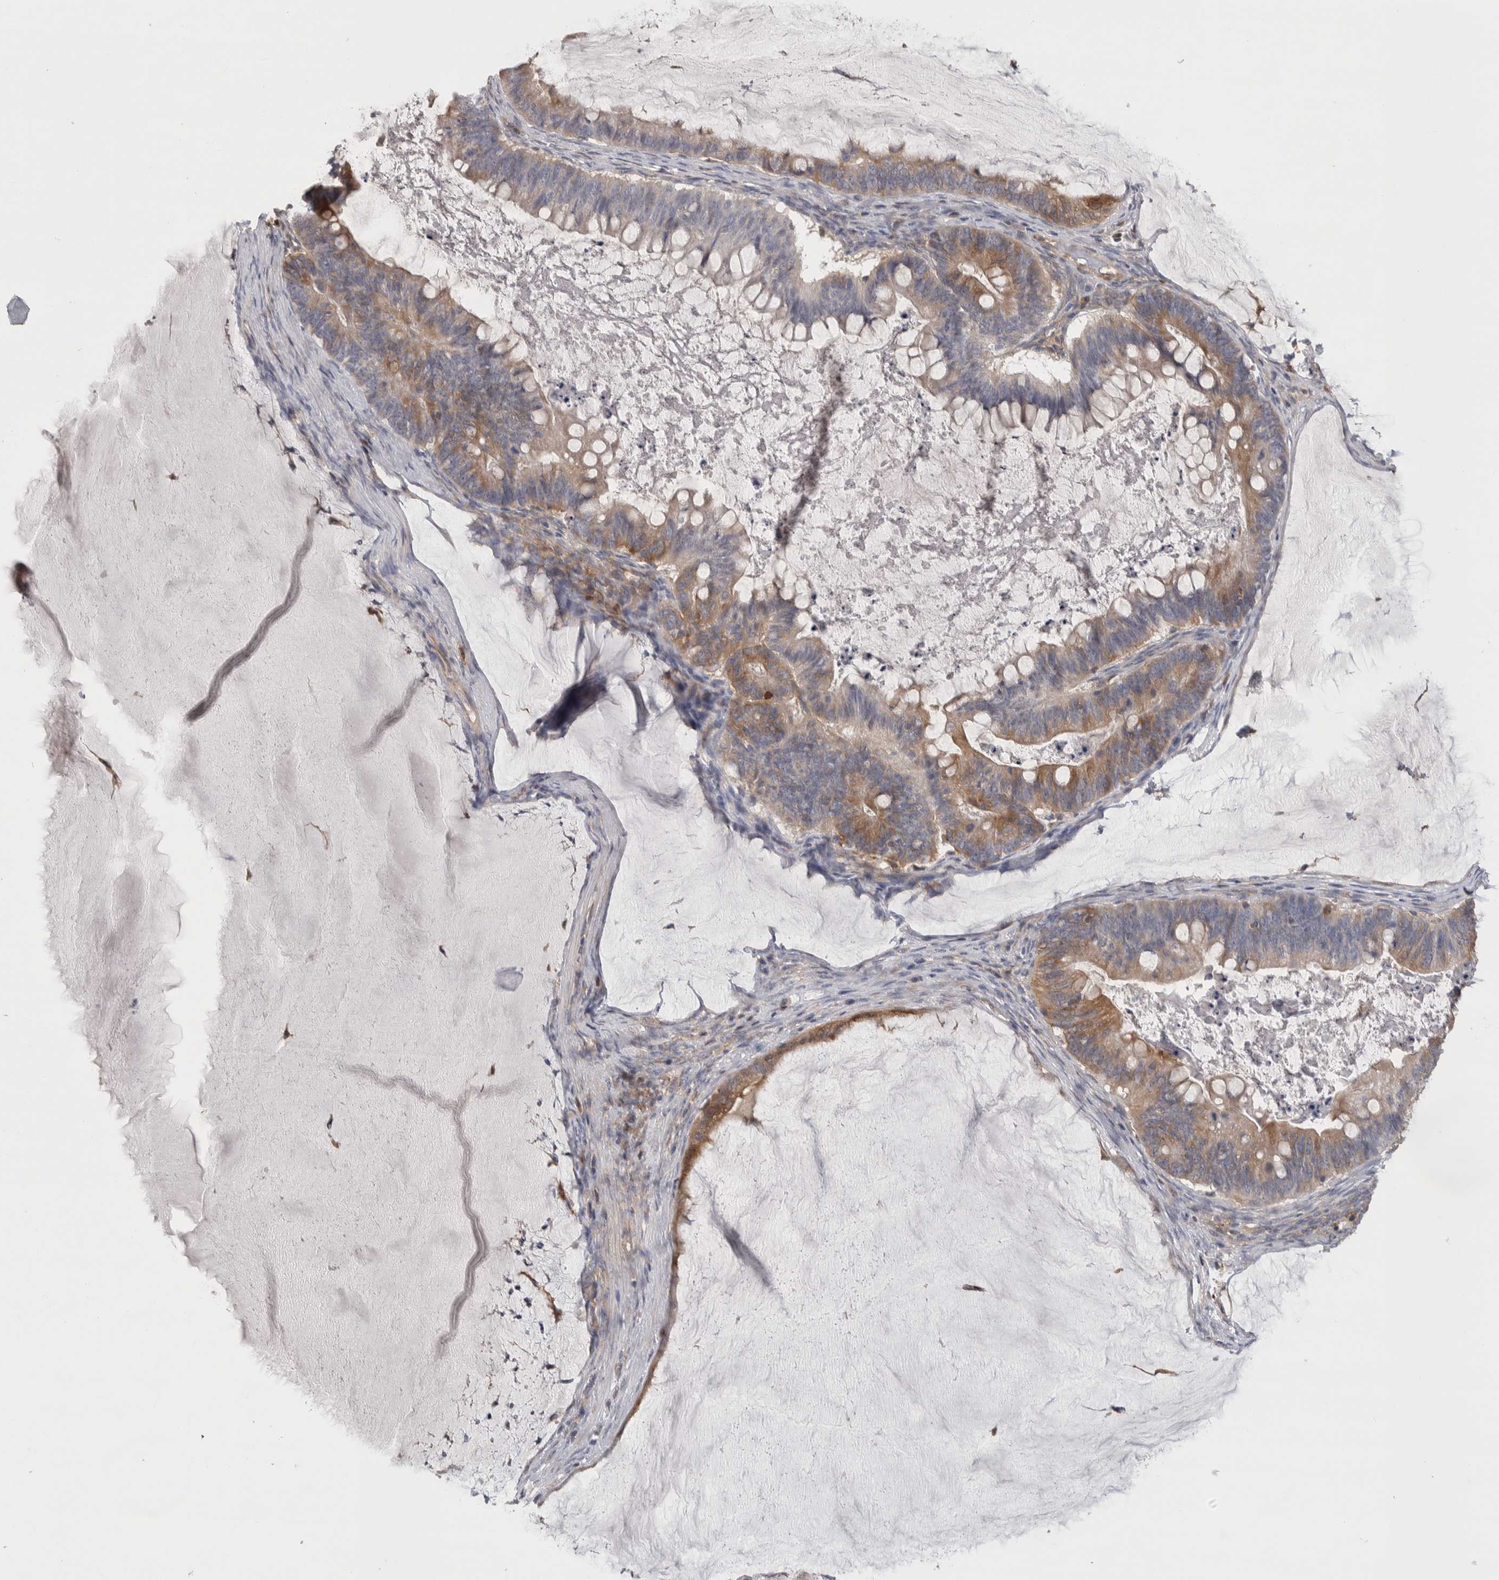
{"staining": {"intensity": "moderate", "quantity": ">75%", "location": "cytoplasmic/membranous"}, "tissue": "ovarian cancer", "cell_type": "Tumor cells", "image_type": "cancer", "snomed": [{"axis": "morphology", "description": "Cystadenocarcinoma, mucinous, NOS"}, {"axis": "topography", "description": "Ovary"}], "caption": "IHC (DAB (3,3'-diaminobenzidine)) staining of human ovarian mucinous cystadenocarcinoma exhibits moderate cytoplasmic/membranous protein staining in about >75% of tumor cells.", "gene": "NFKB2", "patient": {"sex": "female", "age": 61}}